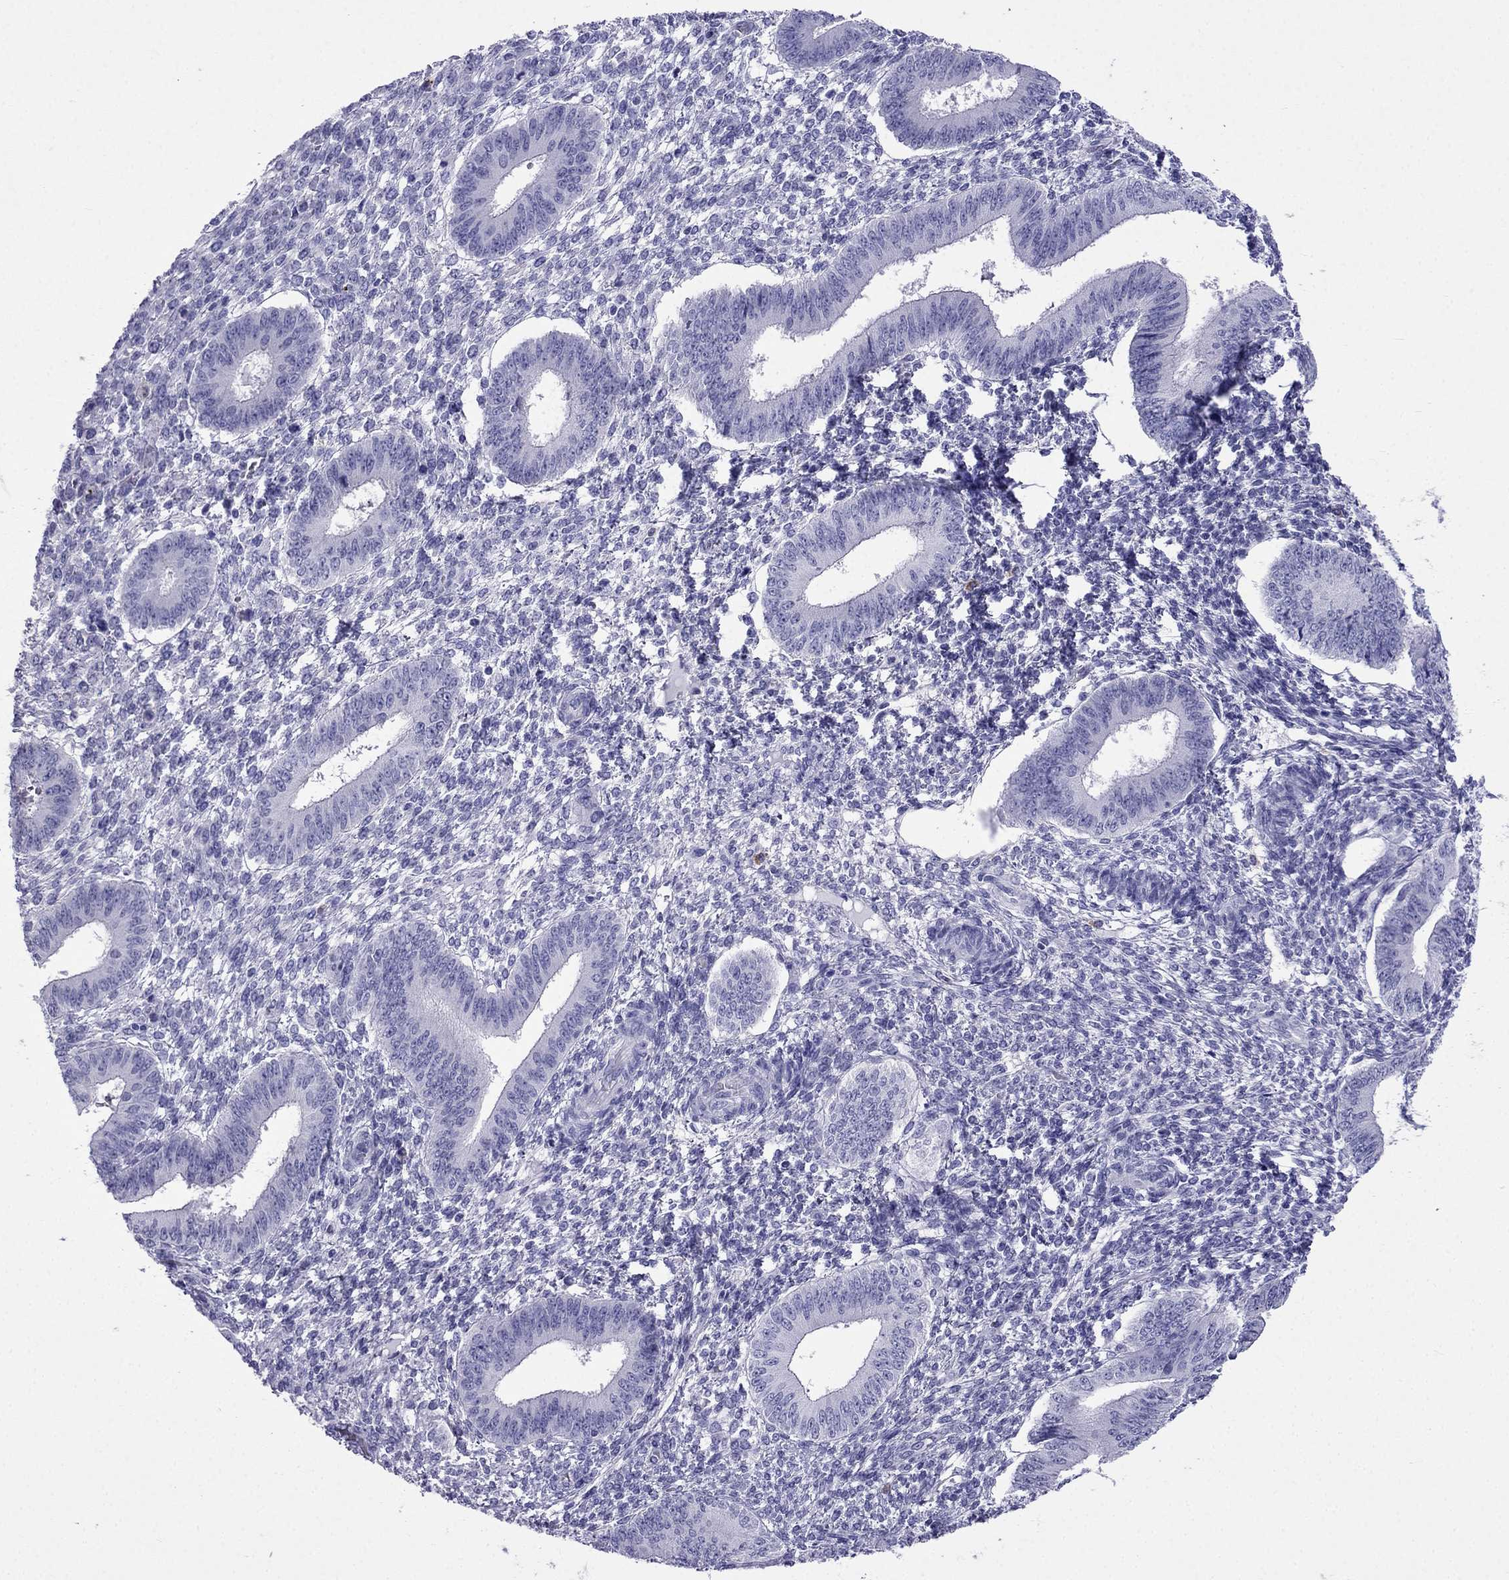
{"staining": {"intensity": "negative", "quantity": "none", "location": "none"}, "tissue": "endometrium", "cell_type": "Cells in endometrial stroma", "image_type": "normal", "snomed": [{"axis": "morphology", "description": "Normal tissue, NOS"}, {"axis": "topography", "description": "Endometrium"}], "caption": "Protein analysis of benign endometrium exhibits no significant expression in cells in endometrial stroma. (Brightfield microscopy of DAB (3,3'-diaminobenzidine) immunohistochemistry at high magnification).", "gene": "ARR3", "patient": {"sex": "female", "age": 42}}